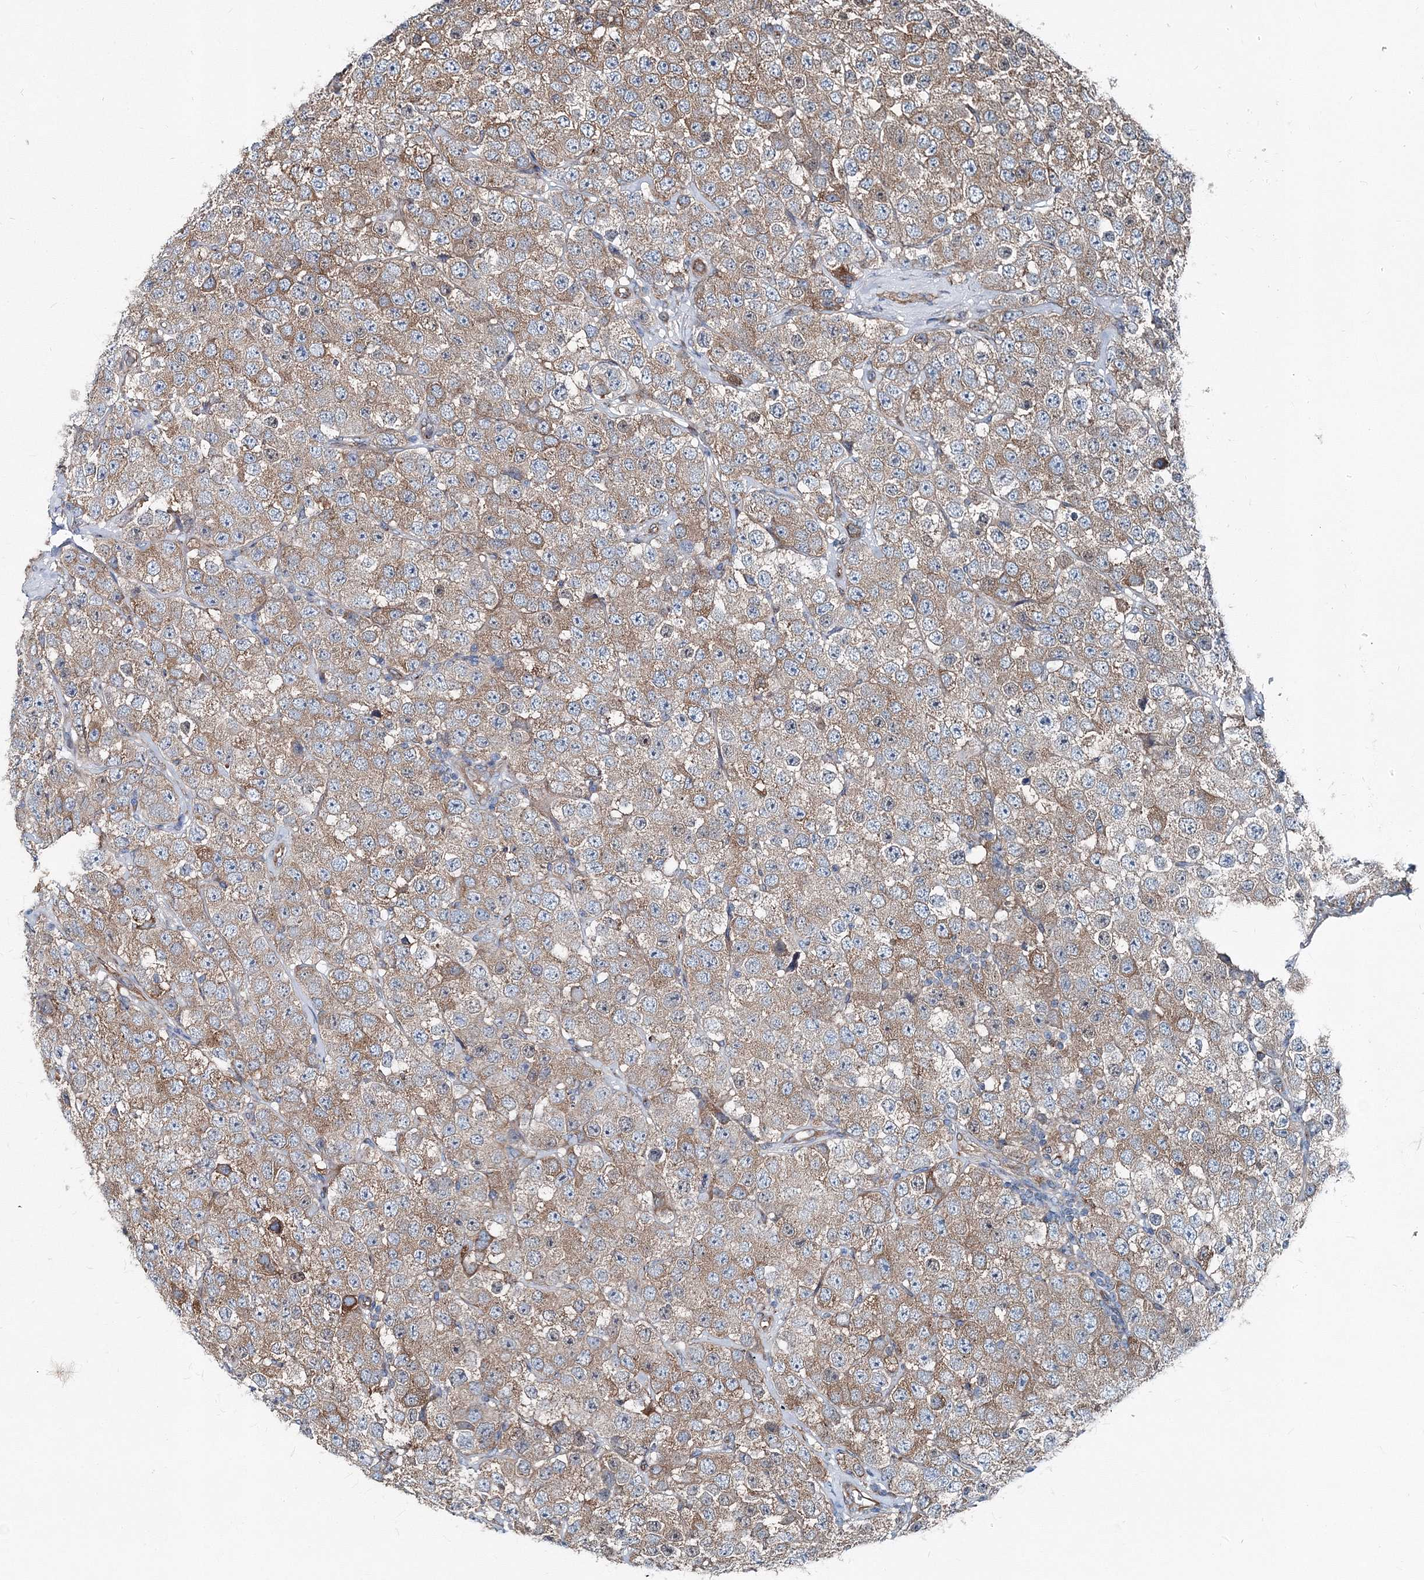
{"staining": {"intensity": "moderate", "quantity": ">75%", "location": "cytoplasmic/membranous"}, "tissue": "testis cancer", "cell_type": "Tumor cells", "image_type": "cancer", "snomed": [{"axis": "morphology", "description": "Seminoma, NOS"}, {"axis": "topography", "description": "Testis"}], "caption": "Human testis seminoma stained with a brown dye shows moderate cytoplasmic/membranous positive positivity in about >75% of tumor cells.", "gene": "MPHOSPH9", "patient": {"sex": "male", "age": 28}}